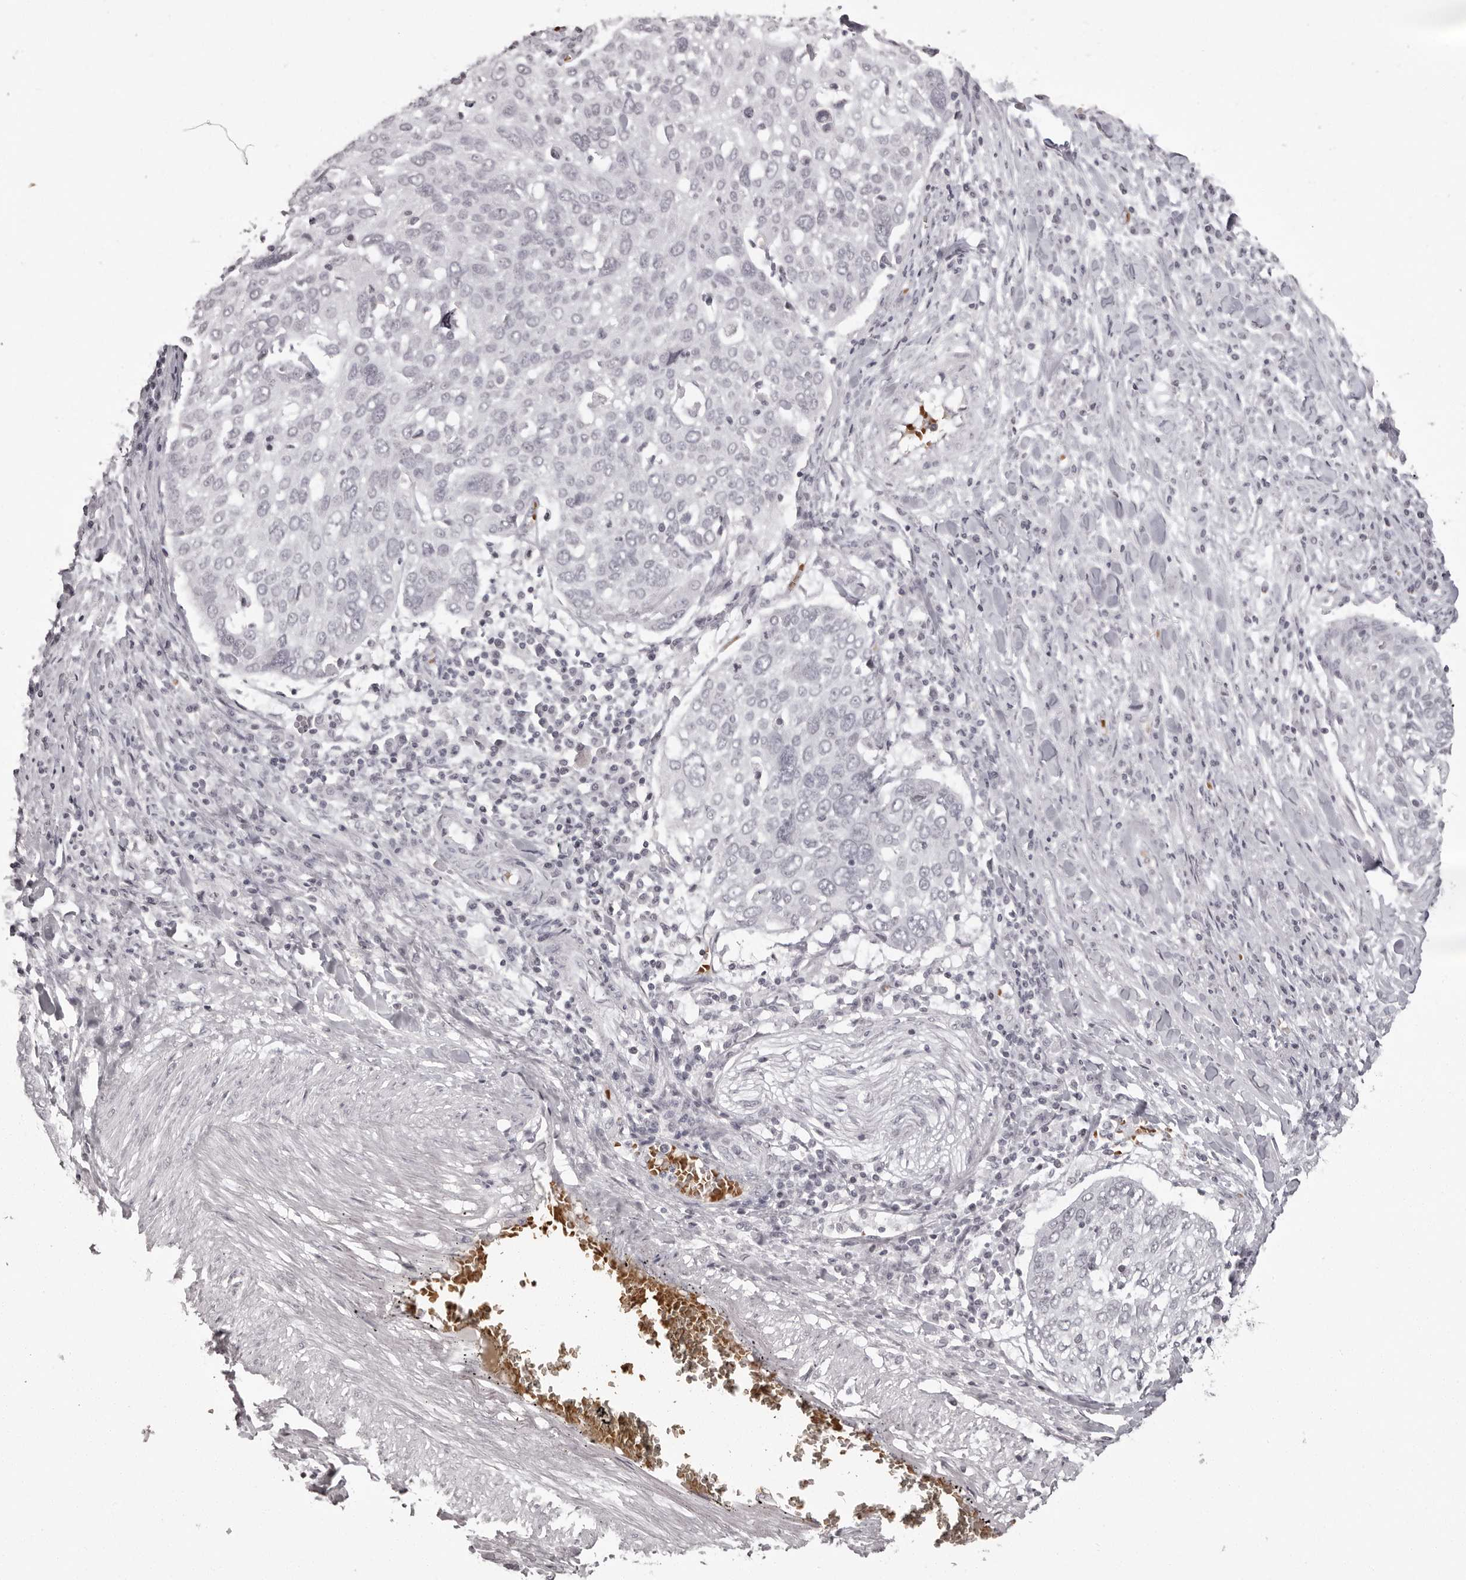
{"staining": {"intensity": "negative", "quantity": "none", "location": "none"}, "tissue": "lung cancer", "cell_type": "Tumor cells", "image_type": "cancer", "snomed": [{"axis": "morphology", "description": "Squamous cell carcinoma, NOS"}, {"axis": "topography", "description": "Lung"}], "caption": "High magnification brightfield microscopy of lung cancer (squamous cell carcinoma) stained with DAB (brown) and counterstained with hematoxylin (blue): tumor cells show no significant staining.", "gene": "C8orf74", "patient": {"sex": "male", "age": 65}}